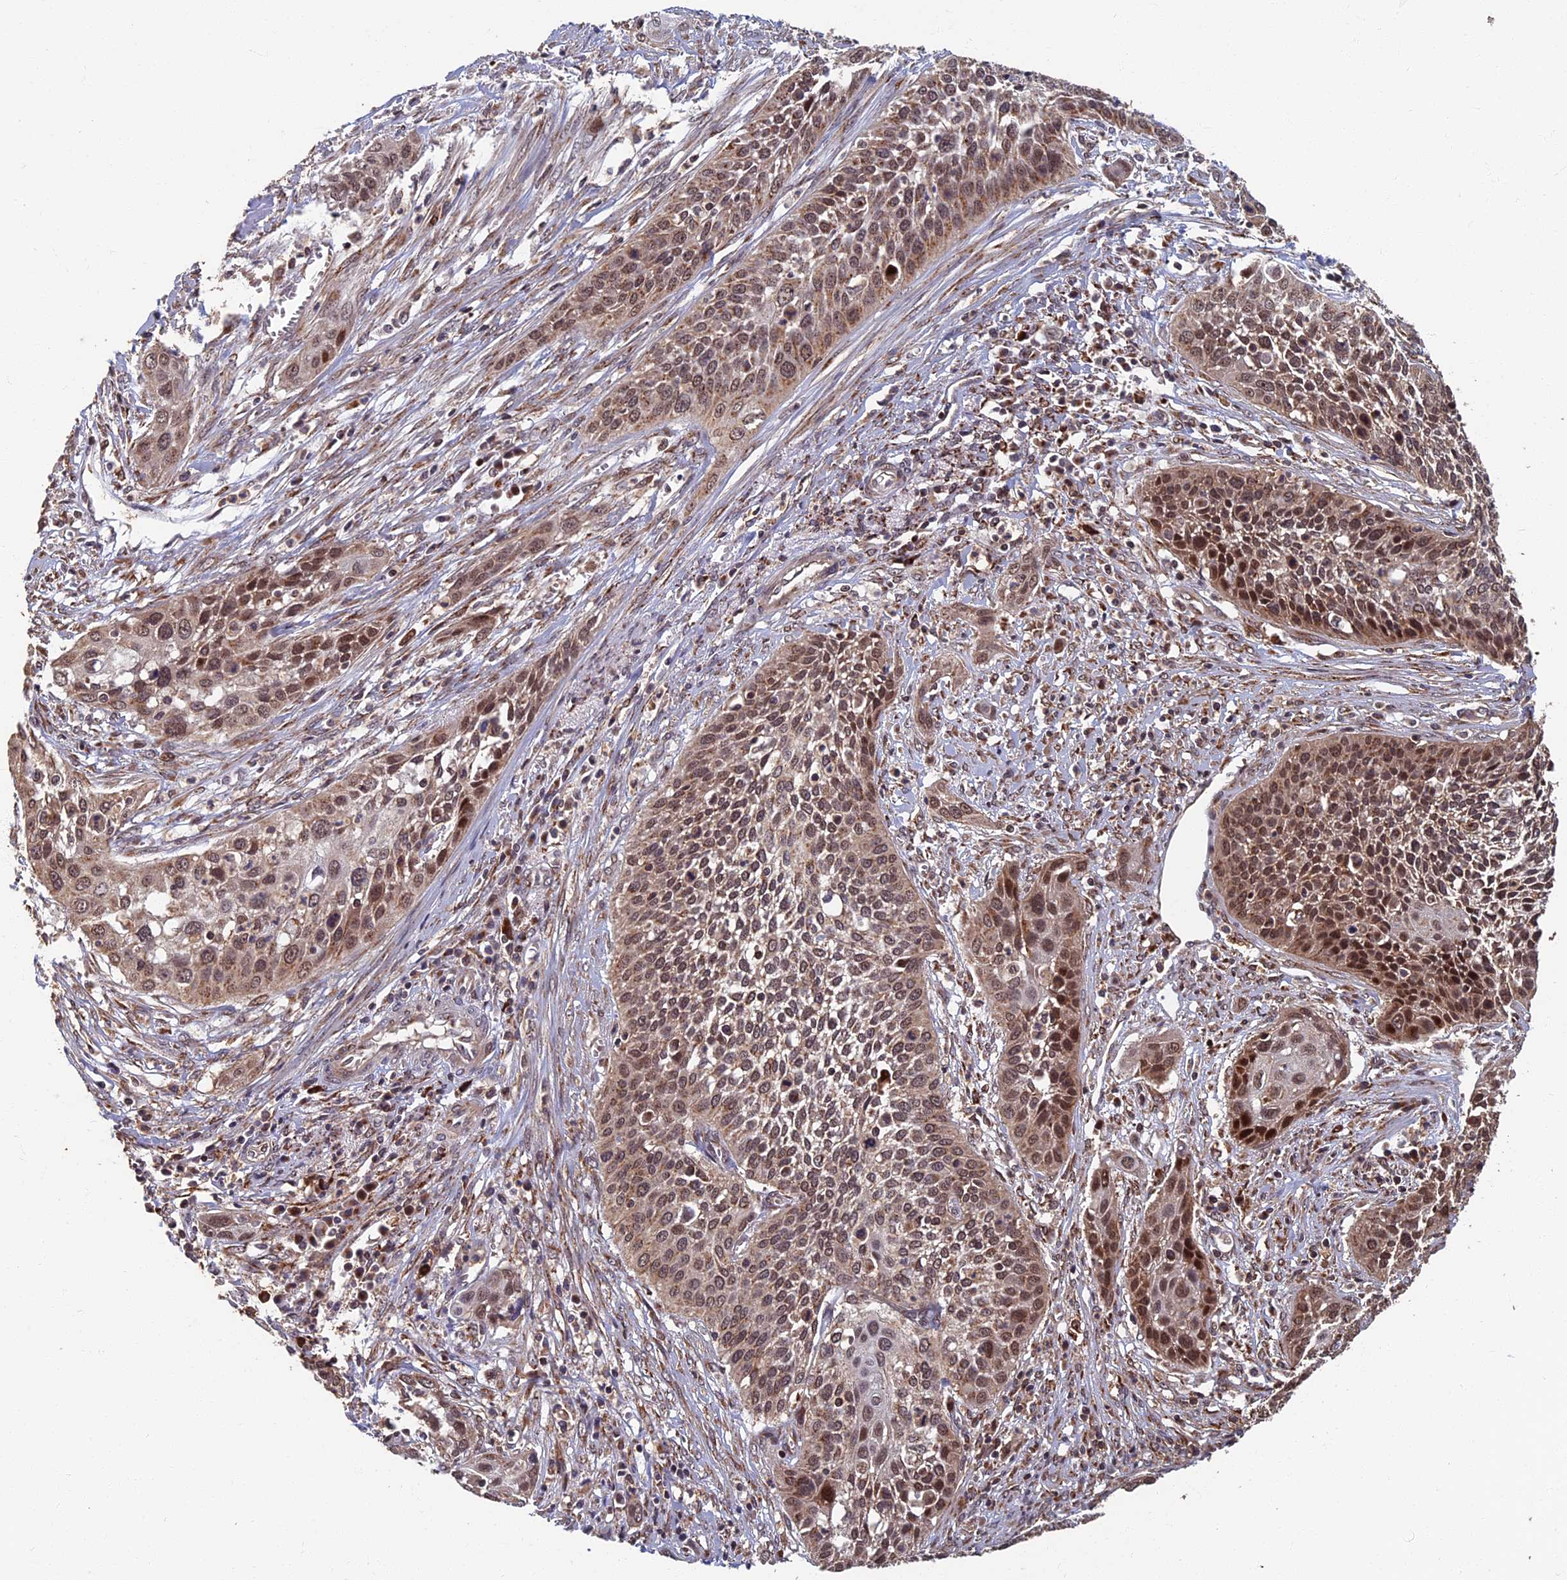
{"staining": {"intensity": "moderate", "quantity": ">75%", "location": "nuclear"}, "tissue": "cervical cancer", "cell_type": "Tumor cells", "image_type": "cancer", "snomed": [{"axis": "morphology", "description": "Squamous cell carcinoma, NOS"}, {"axis": "topography", "description": "Cervix"}], "caption": "A high-resolution photomicrograph shows immunohistochemistry staining of cervical squamous cell carcinoma, which demonstrates moderate nuclear positivity in approximately >75% of tumor cells. (IHC, brightfield microscopy, high magnification).", "gene": "RASGRF1", "patient": {"sex": "female", "age": 34}}